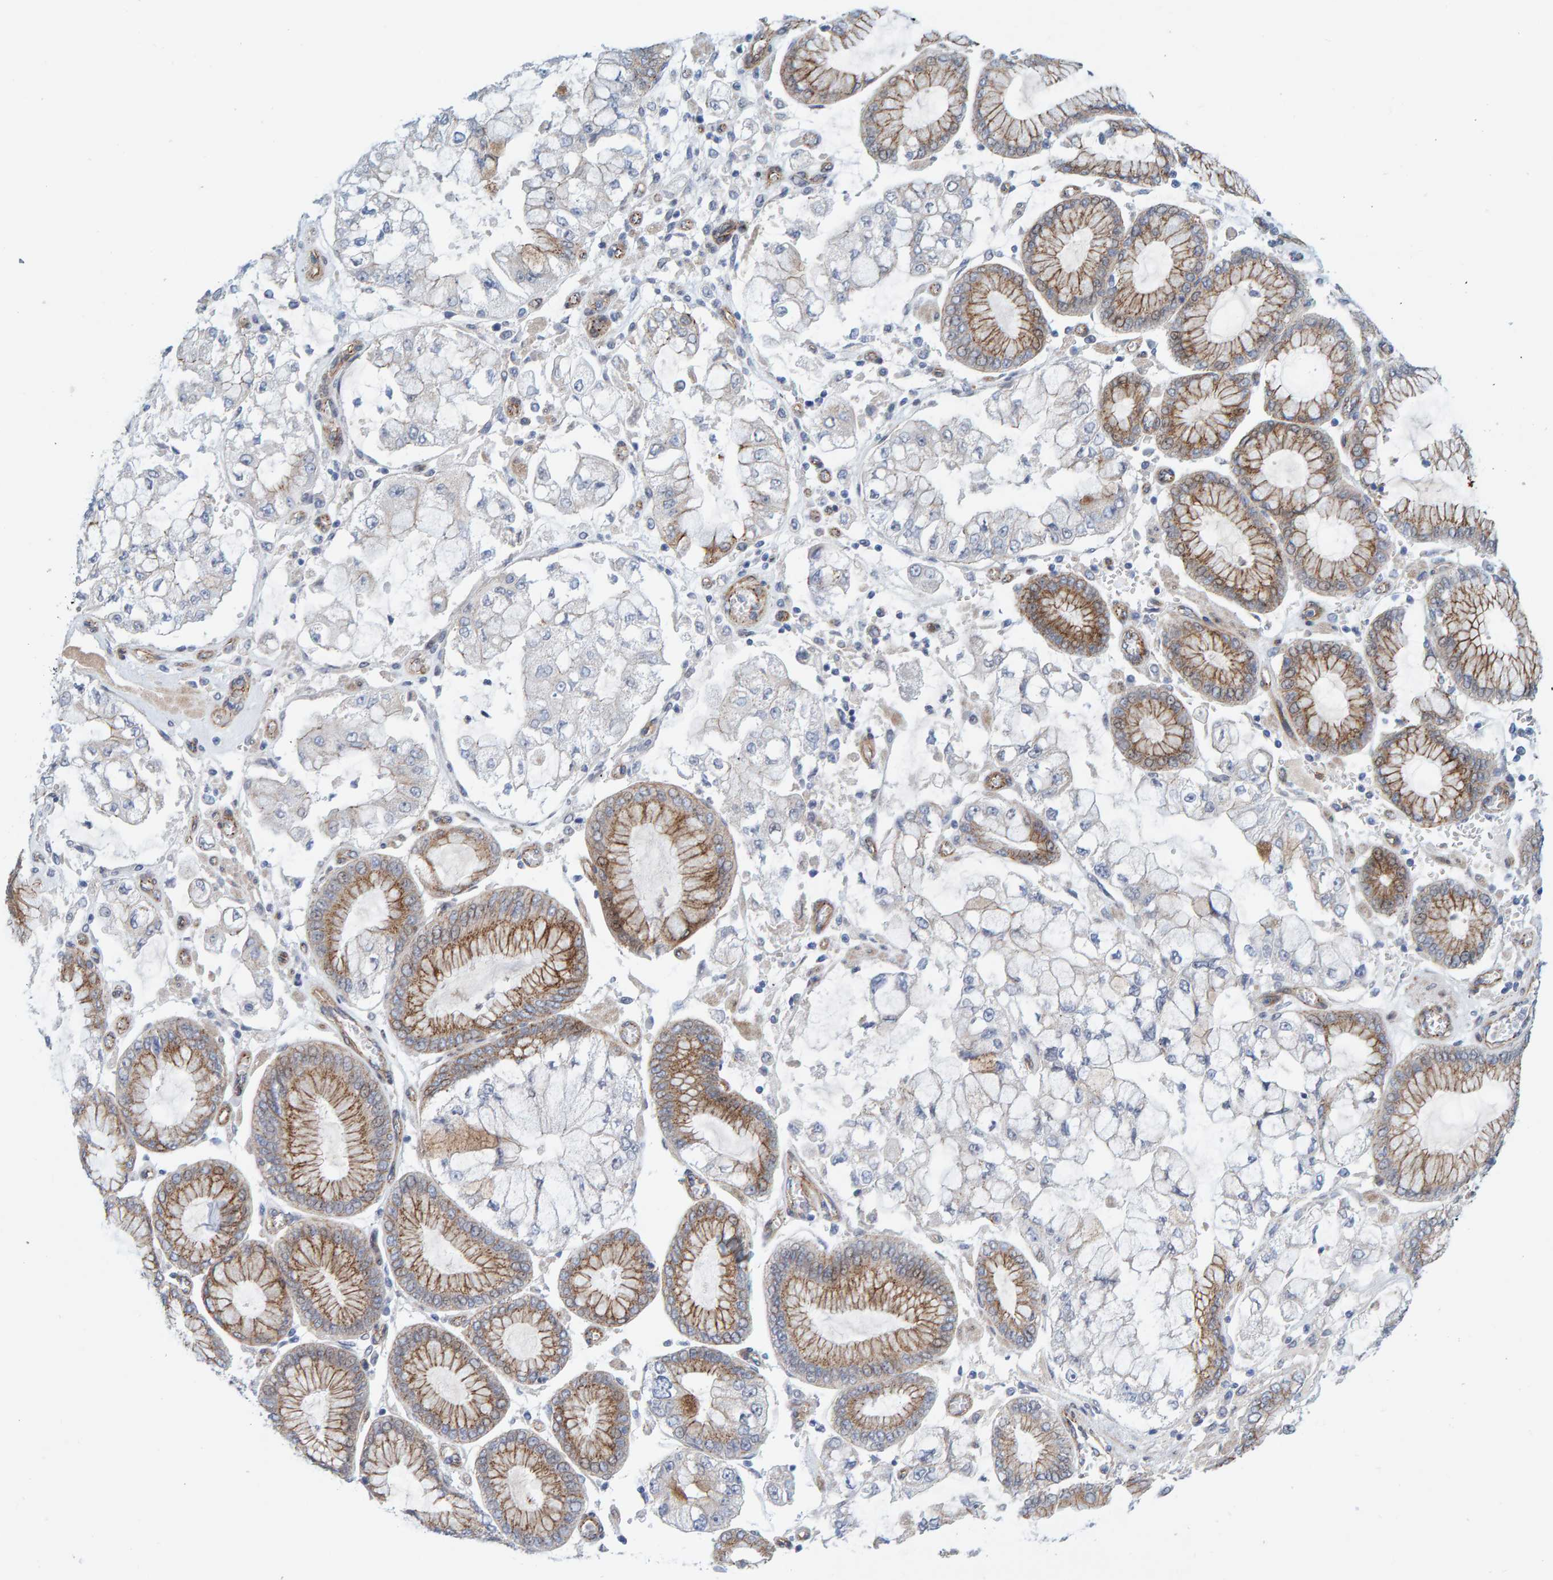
{"staining": {"intensity": "negative", "quantity": "none", "location": "none"}, "tissue": "stomach cancer", "cell_type": "Tumor cells", "image_type": "cancer", "snomed": [{"axis": "morphology", "description": "Adenocarcinoma, NOS"}, {"axis": "topography", "description": "Stomach"}], "caption": "This is an immunohistochemistry histopathology image of human stomach cancer. There is no positivity in tumor cells.", "gene": "KRBA2", "patient": {"sex": "male", "age": 76}}